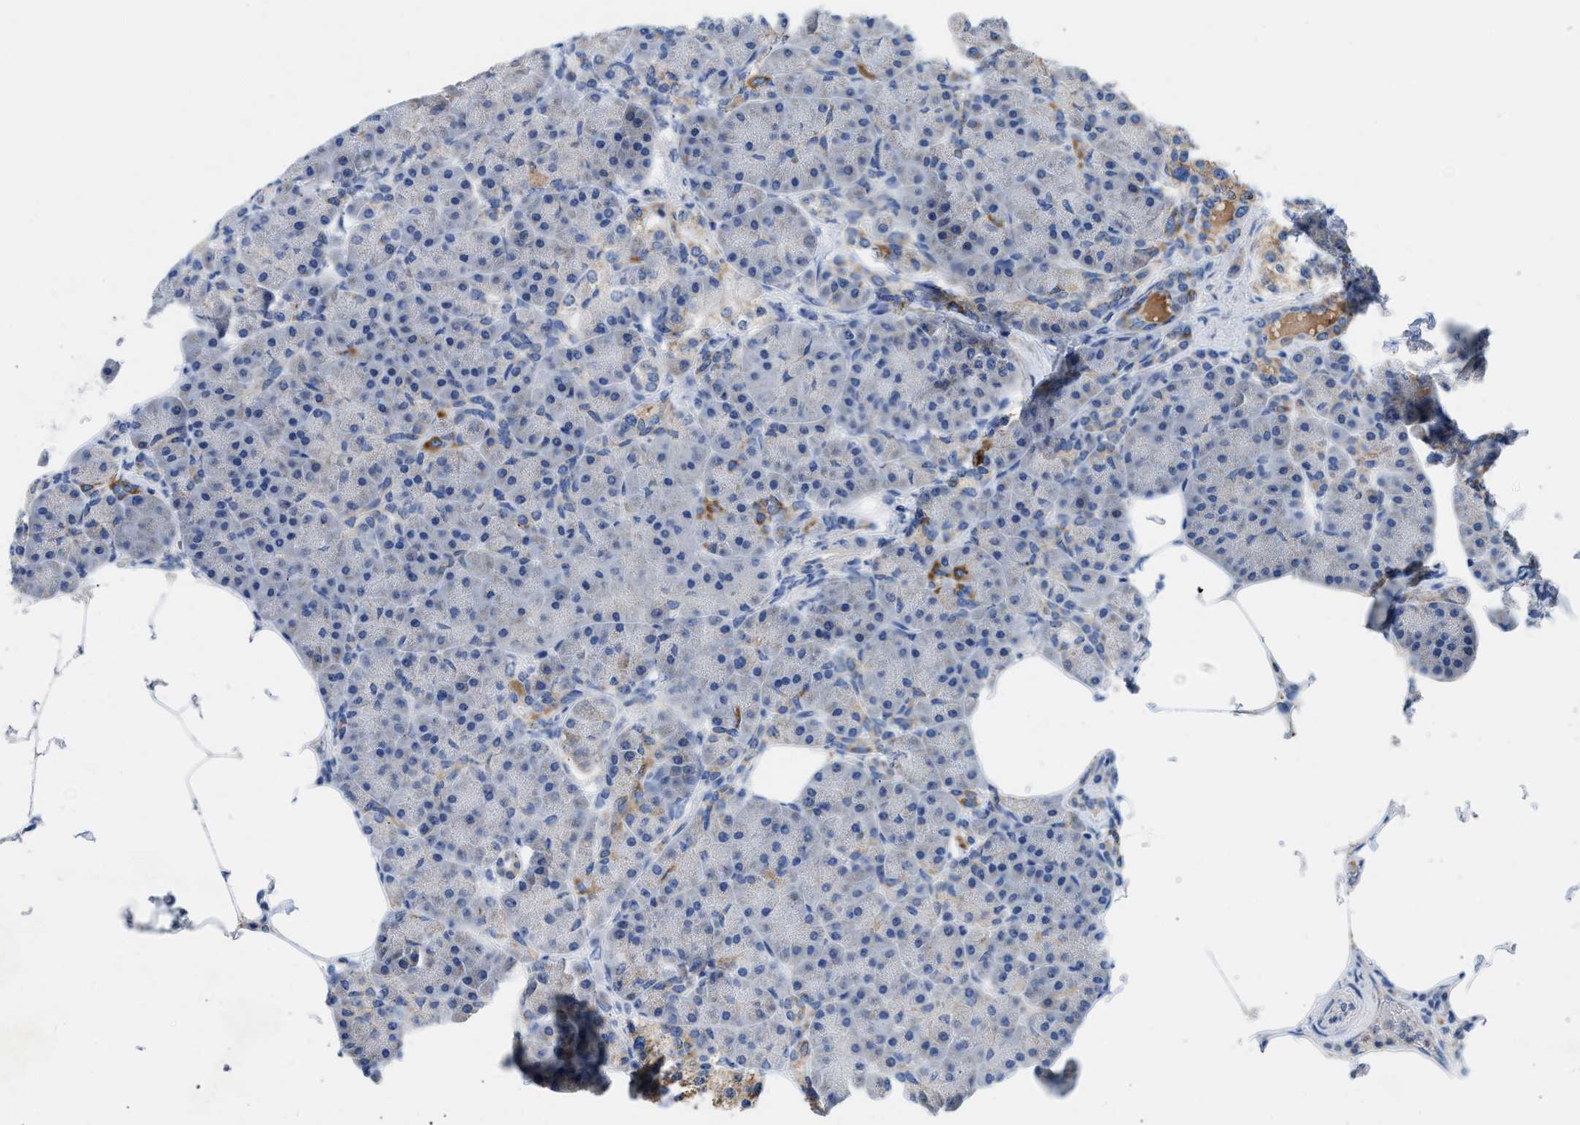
{"staining": {"intensity": "strong", "quantity": "<25%", "location": "cytoplasmic/membranous"}, "tissue": "pancreas", "cell_type": "Exocrine glandular cells", "image_type": "normal", "snomed": [{"axis": "morphology", "description": "Normal tissue, NOS"}, {"axis": "topography", "description": "Pancreas"}], "caption": "IHC (DAB (3,3'-diaminobenzidine)) staining of normal human pancreas shows strong cytoplasmic/membranous protein expression in about <25% of exocrine glandular cells. Using DAB (brown) and hematoxylin (blue) stains, captured at high magnification using brightfield microscopy.", "gene": "SLC25A13", "patient": {"sex": "female", "age": 70}}